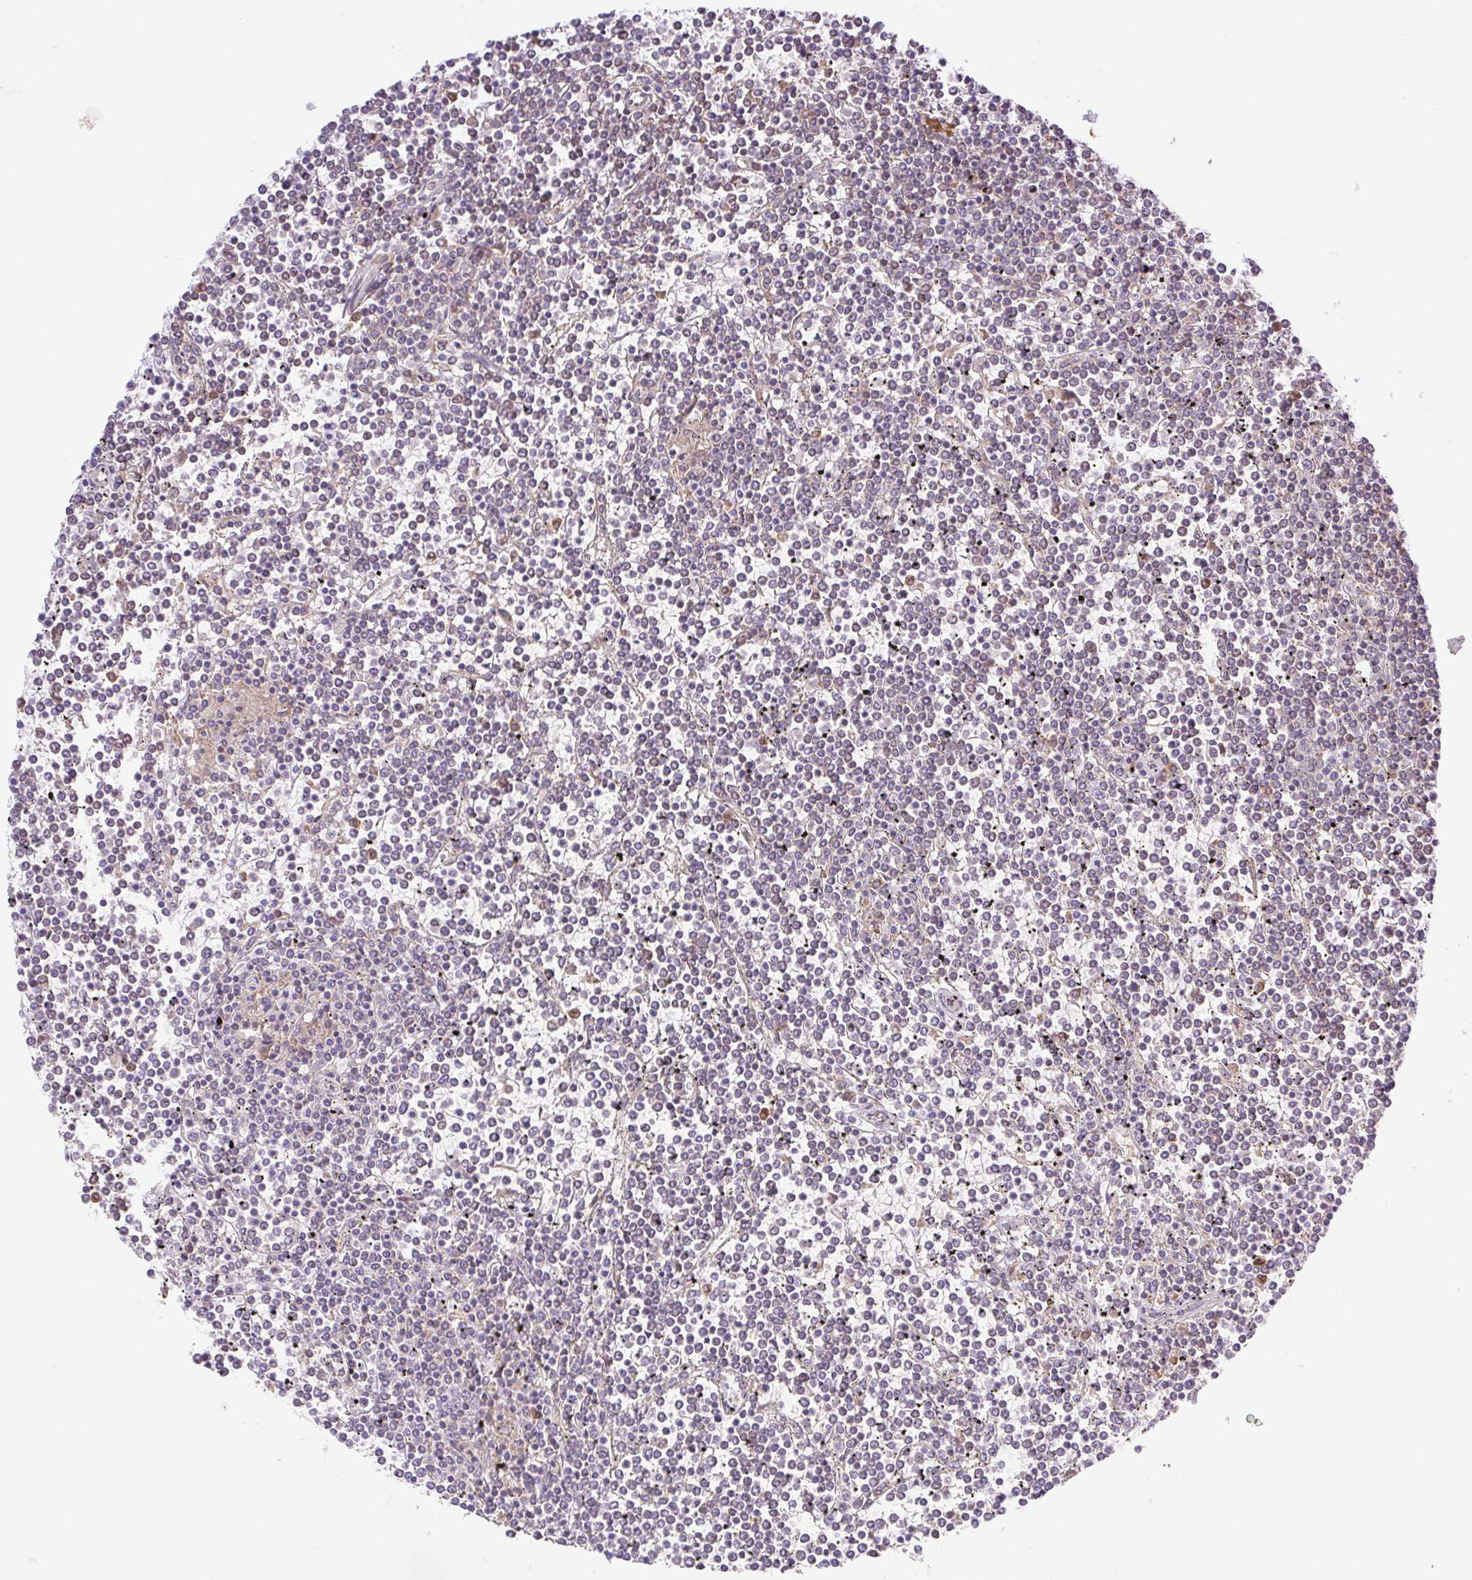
{"staining": {"intensity": "negative", "quantity": "none", "location": "none"}, "tissue": "lymphoma", "cell_type": "Tumor cells", "image_type": "cancer", "snomed": [{"axis": "morphology", "description": "Malignant lymphoma, non-Hodgkin's type, Low grade"}, {"axis": "topography", "description": "Spleen"}], "caption": "Photomicrograph shows no protein positivity in tumor cells of lymphoma tissue. (Stains: DAB (3,3'-diaminobenzidine) IHC with hematoxylin counter stain, Microscopy: brightfield microscopy at high magnification).", "gene": "ENTREP1", "patient": {"sex": "female", "age": 19}}